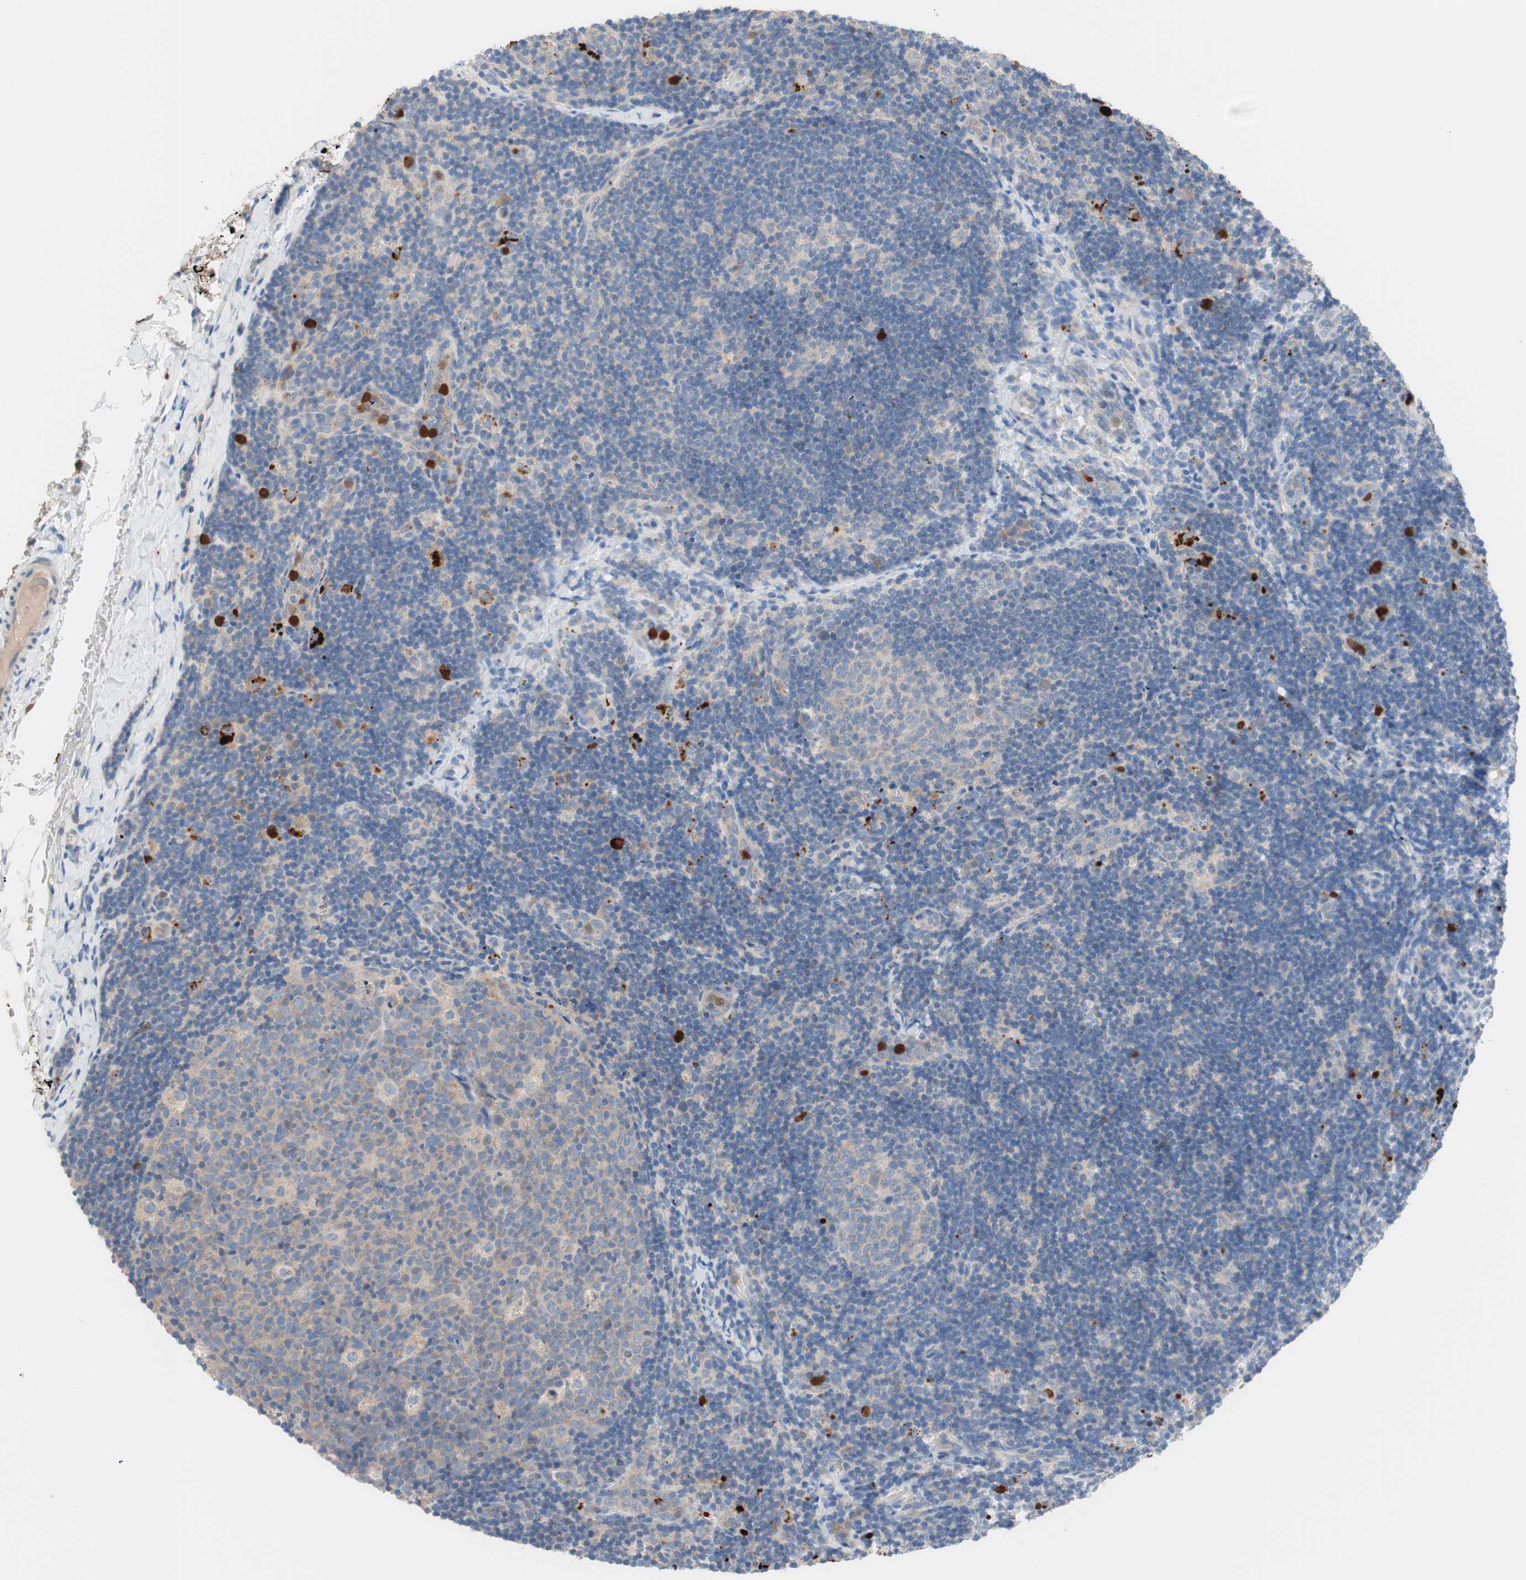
{"staining": {"intensity": "weak", "quantity": ">75%", "location": "cytoplasmic/membranous"}, "tissue": "lymph node", "cell_type": "Germinal center cells", "image_type": "normal", "snomed": [{"axis": "morphology", "description": "Normal tissue, NOS"}, {"axis": "topography", "description": "Lymph node"}], "caption": "Brown immunohistochemical staining in unremarkable human lymph node demonstrates weak cytoplasmic/membranous positivity in about >75% of germinal center cells.", "gene": "CLEC4D", "patient": {"sex": "female", "age": 14}}